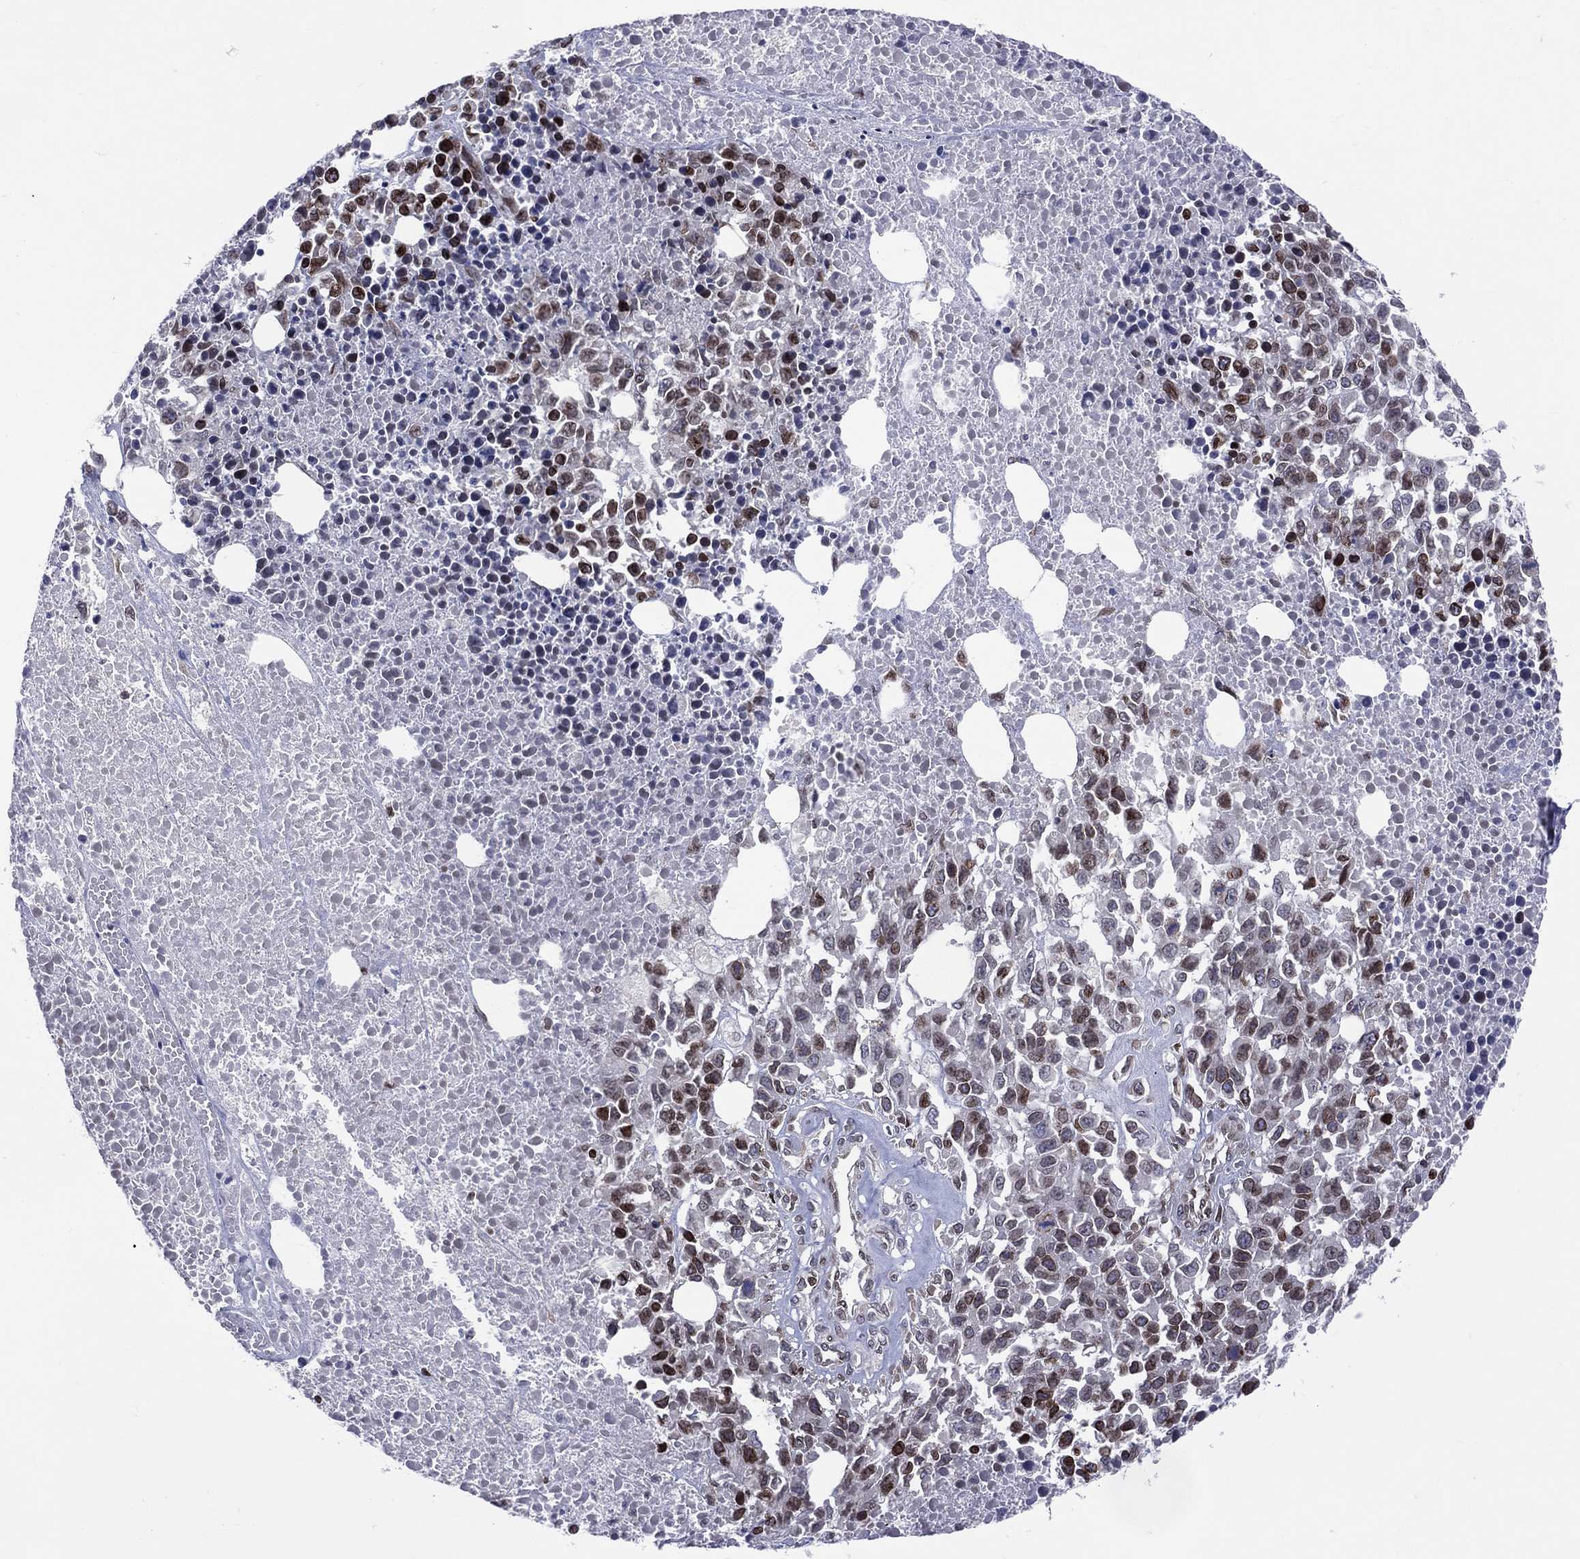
{"staining": {"intensity": "moderate", "quantity": "25%-75%", "location": "nuclear"}, "tissue": "melanoma", "cell_type": "Tumor cells", "image_type": "cancer", "snomed": [{"axis": "morphology", "description": "Malignant melanoma, Metastatic site"}, {"axis": "topography", "description": "Skin"}], "caption": "Immunohistochemical staining of human melanoma displays medium levels of moderate nuclear expression in about 25%-75% of tumor cells.", "gene": "DBF4B", "patient": {"sex": "male", "age": 84}}